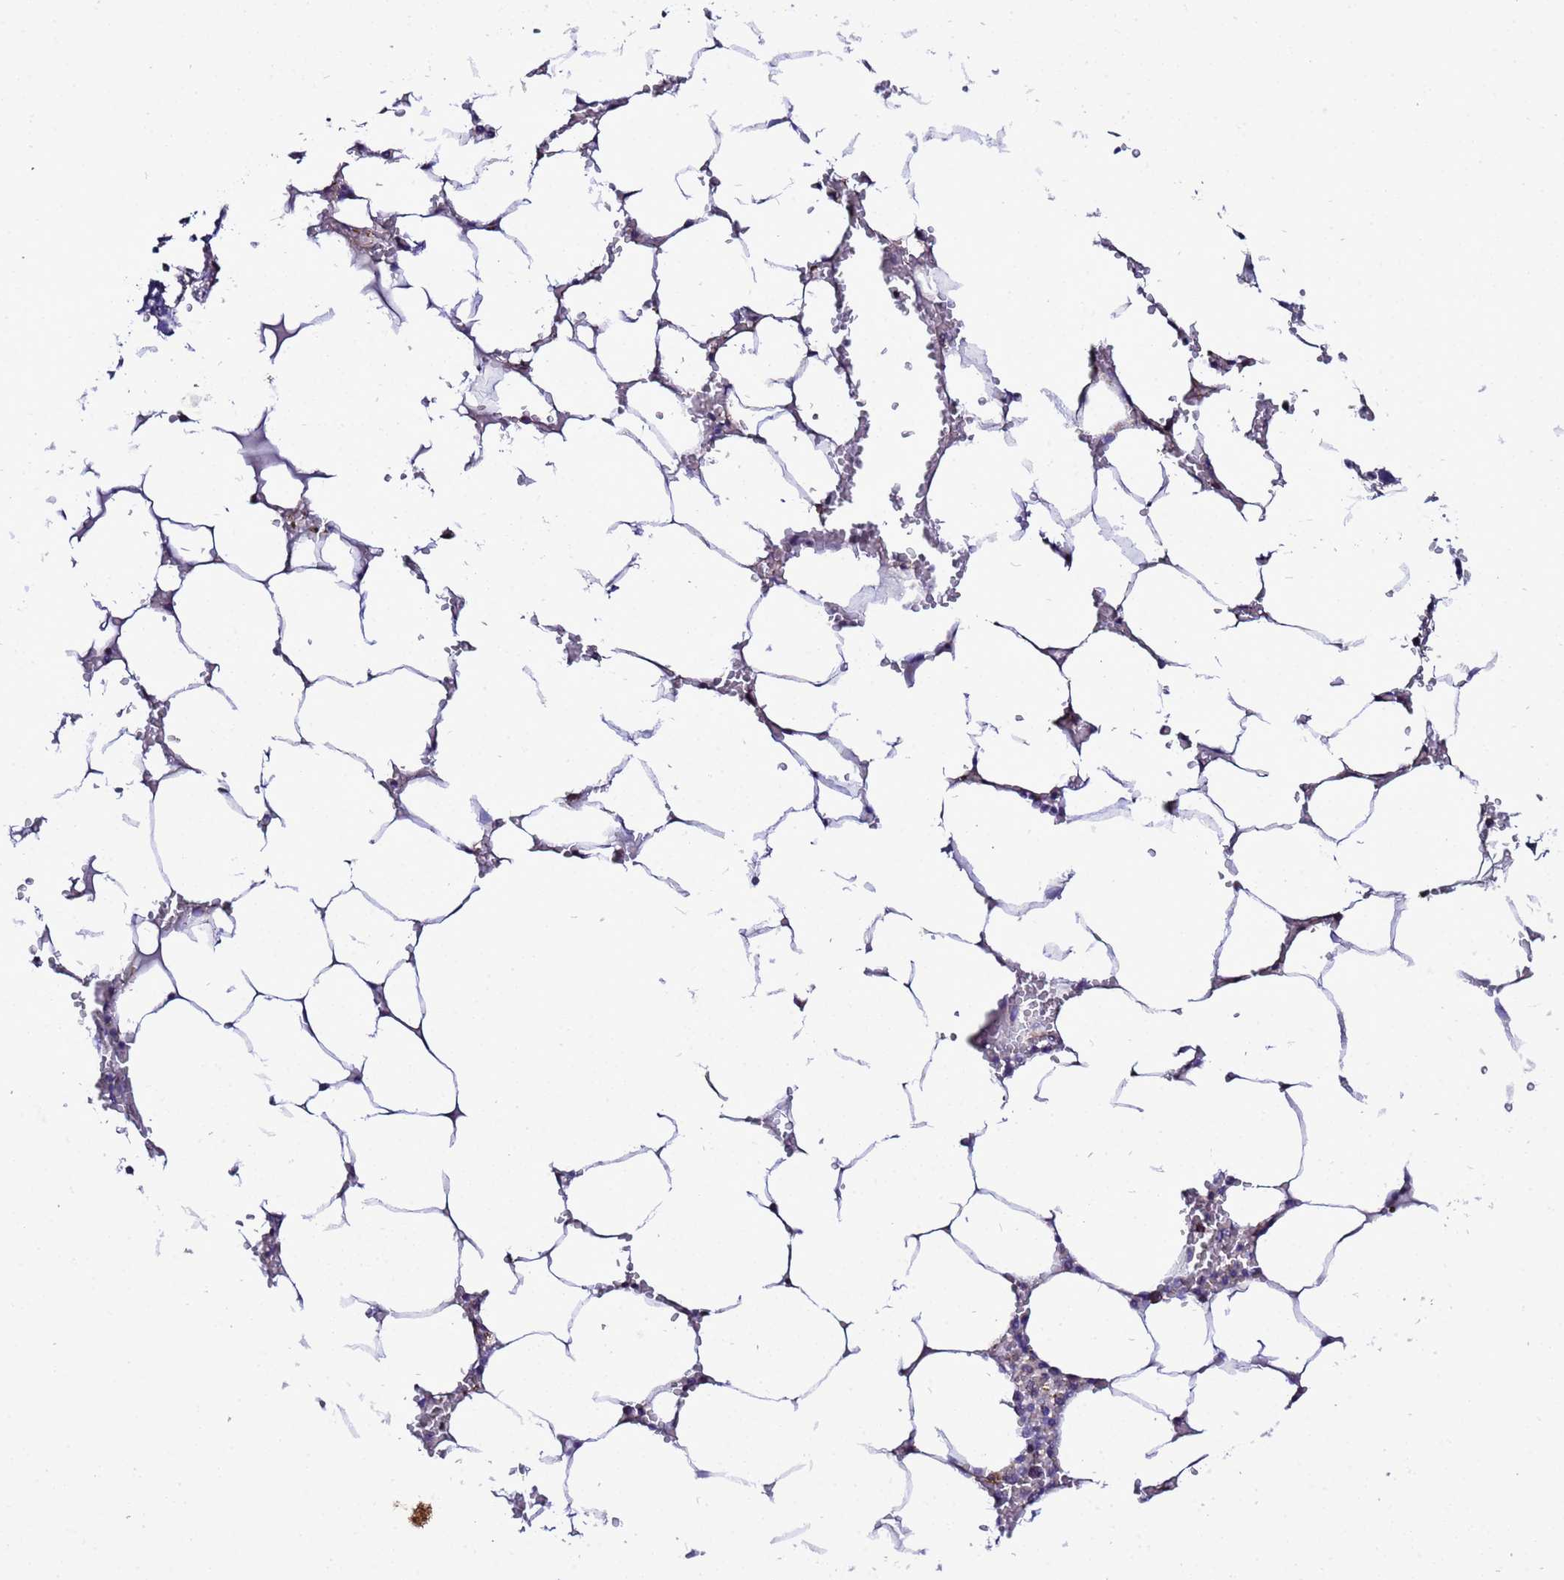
{"staining": {"intensity": "negative", "quantity": "none", "location": "none"}, "tissue": "bone marrow", "cell_type": "Hematopoietic cells", "image_type": "normal", "snomed": [{"axis": "morphology", "description": "Normal tissue, NOS"}, {"axis": "topography", "description": "Bone marrow"}], "caption": "IHC of normal bone marrow displays no expression in hematopoietic cells. (DAB IHC, high magnification).", "gene": "HIGD2A", "patient": {"sex": "male", "age": 70}}